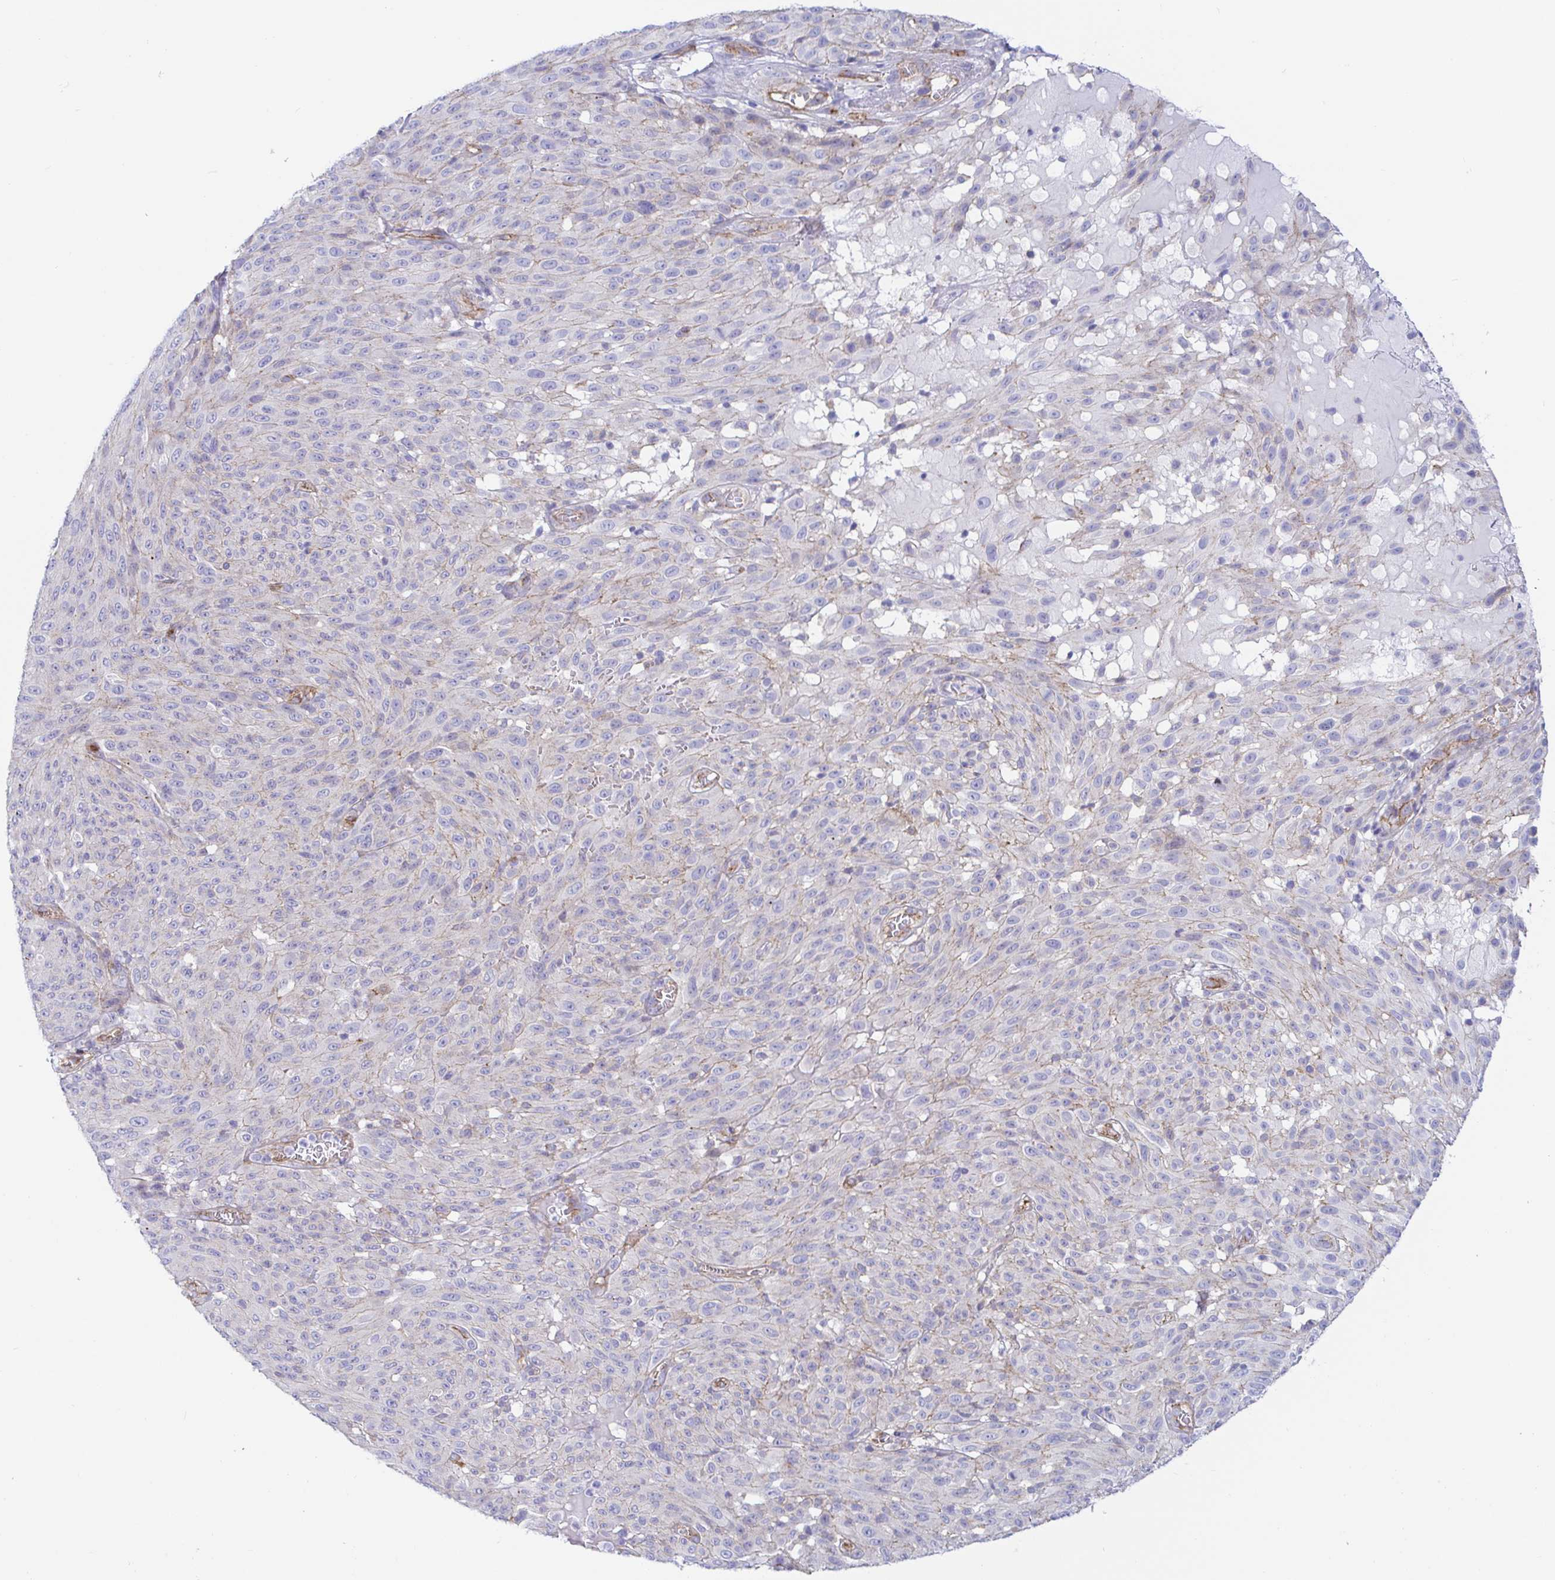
{"staining": {"intensity": "negative", "quantity": "none", "location": "none"}, "tissue": "melanoma", "cell_type": "Tumor cells", "image_type": "cancer", "snomed": [{"axis": "morphology", "description": "Malignant melanoma, NOS"}, {"axis": "topography", "description": "Skin"}], "caption": "Melanoma was stained to show a protein in brown. There is no significant positivity in tumor cells.", "gene": "ARL4D", "patient": {"sex": "male", "age": 85}}